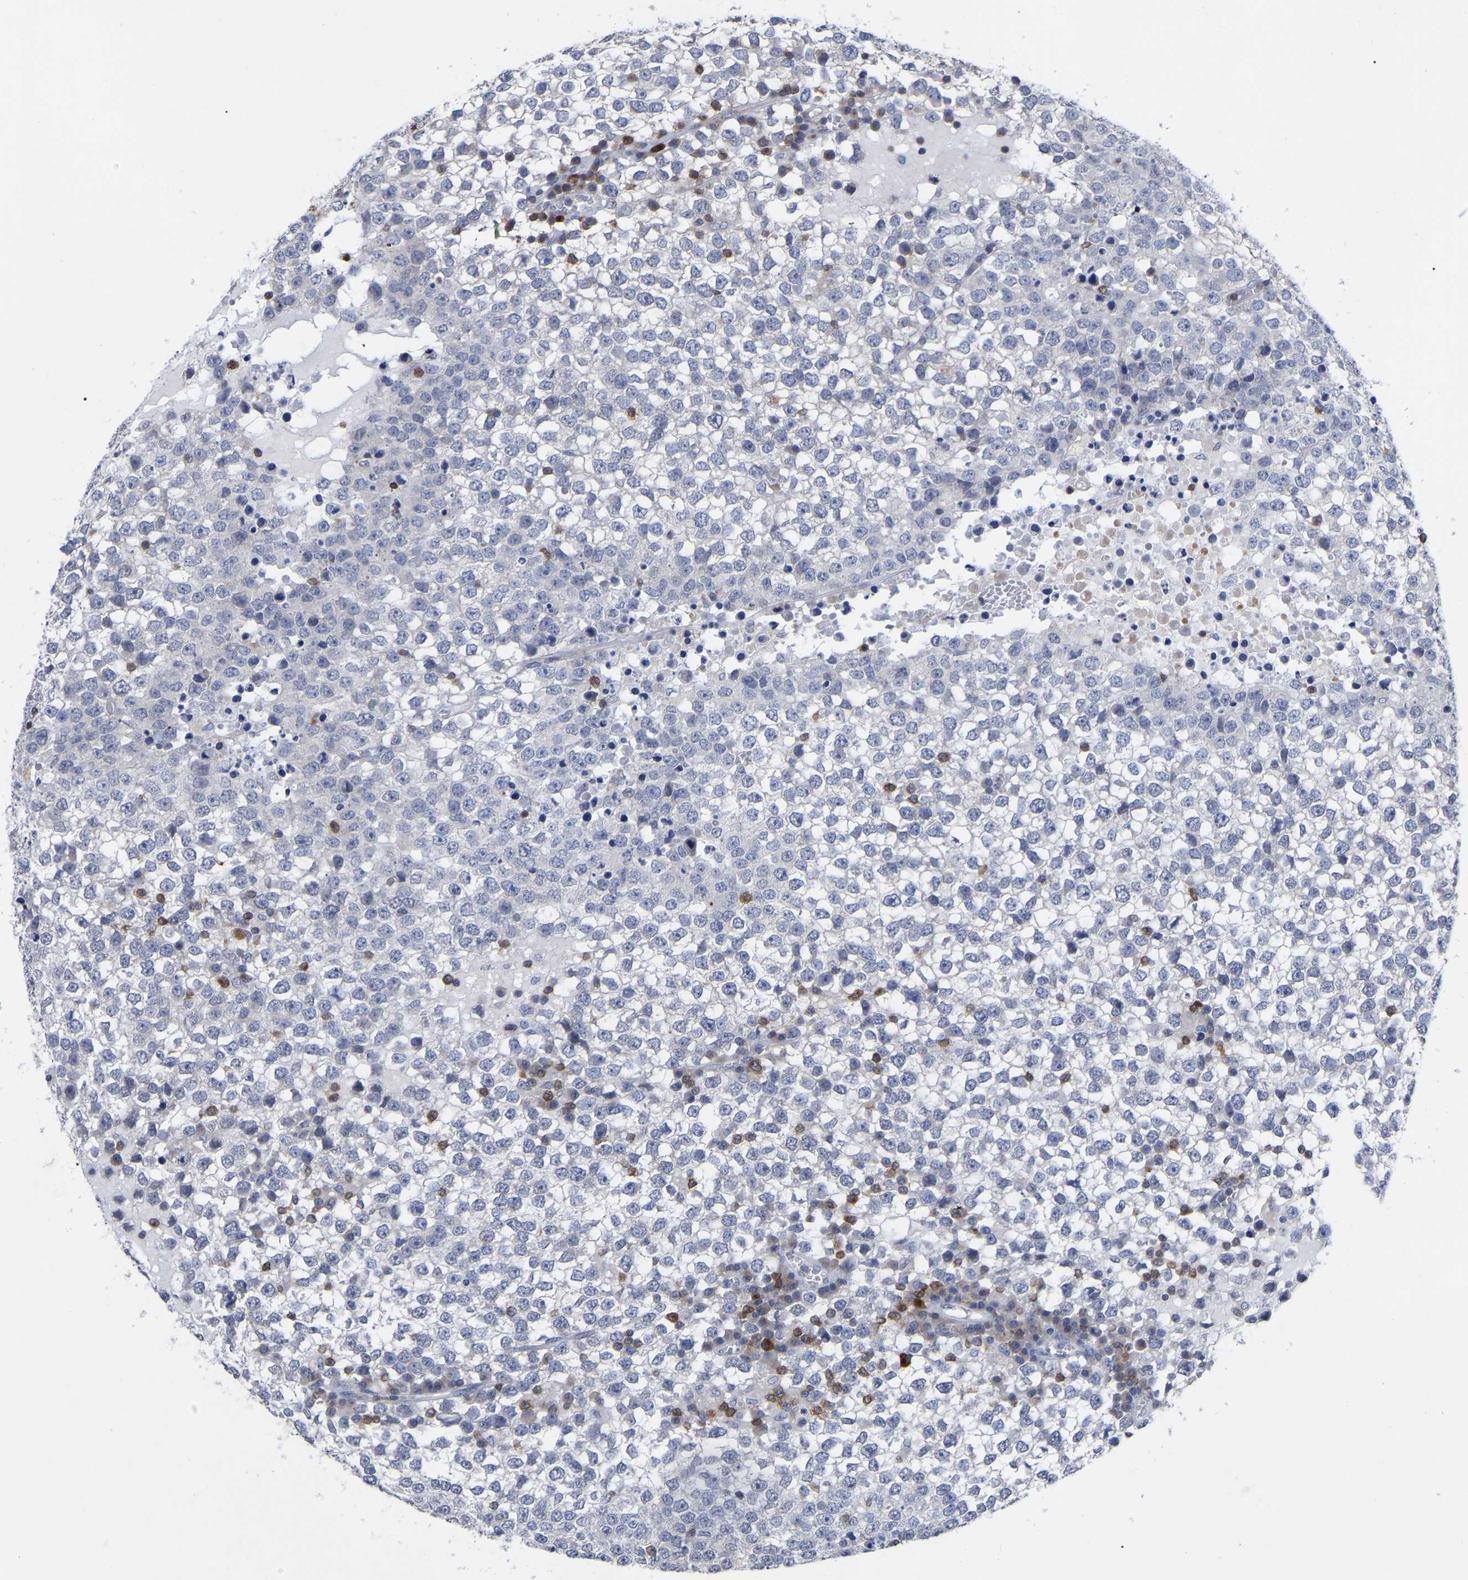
{"staining": {"intensity": "negative", "quantity": "none", "location": "none"}, "tissue": "testis cancer", "cell_type": "Tumor cells", "image_type": "cancer", "snomed": [{"axis": "morphology", "description": "Seminoma, NOS"}, {"axis": "topography", "description": "Testis"}], "caption": "Photomicrograph shows no protein positivity in tumor cells of testis cancer (seminoma) tissue.", "gene": "PTPN7", "patient": {"sex": "male", "age": 65}}